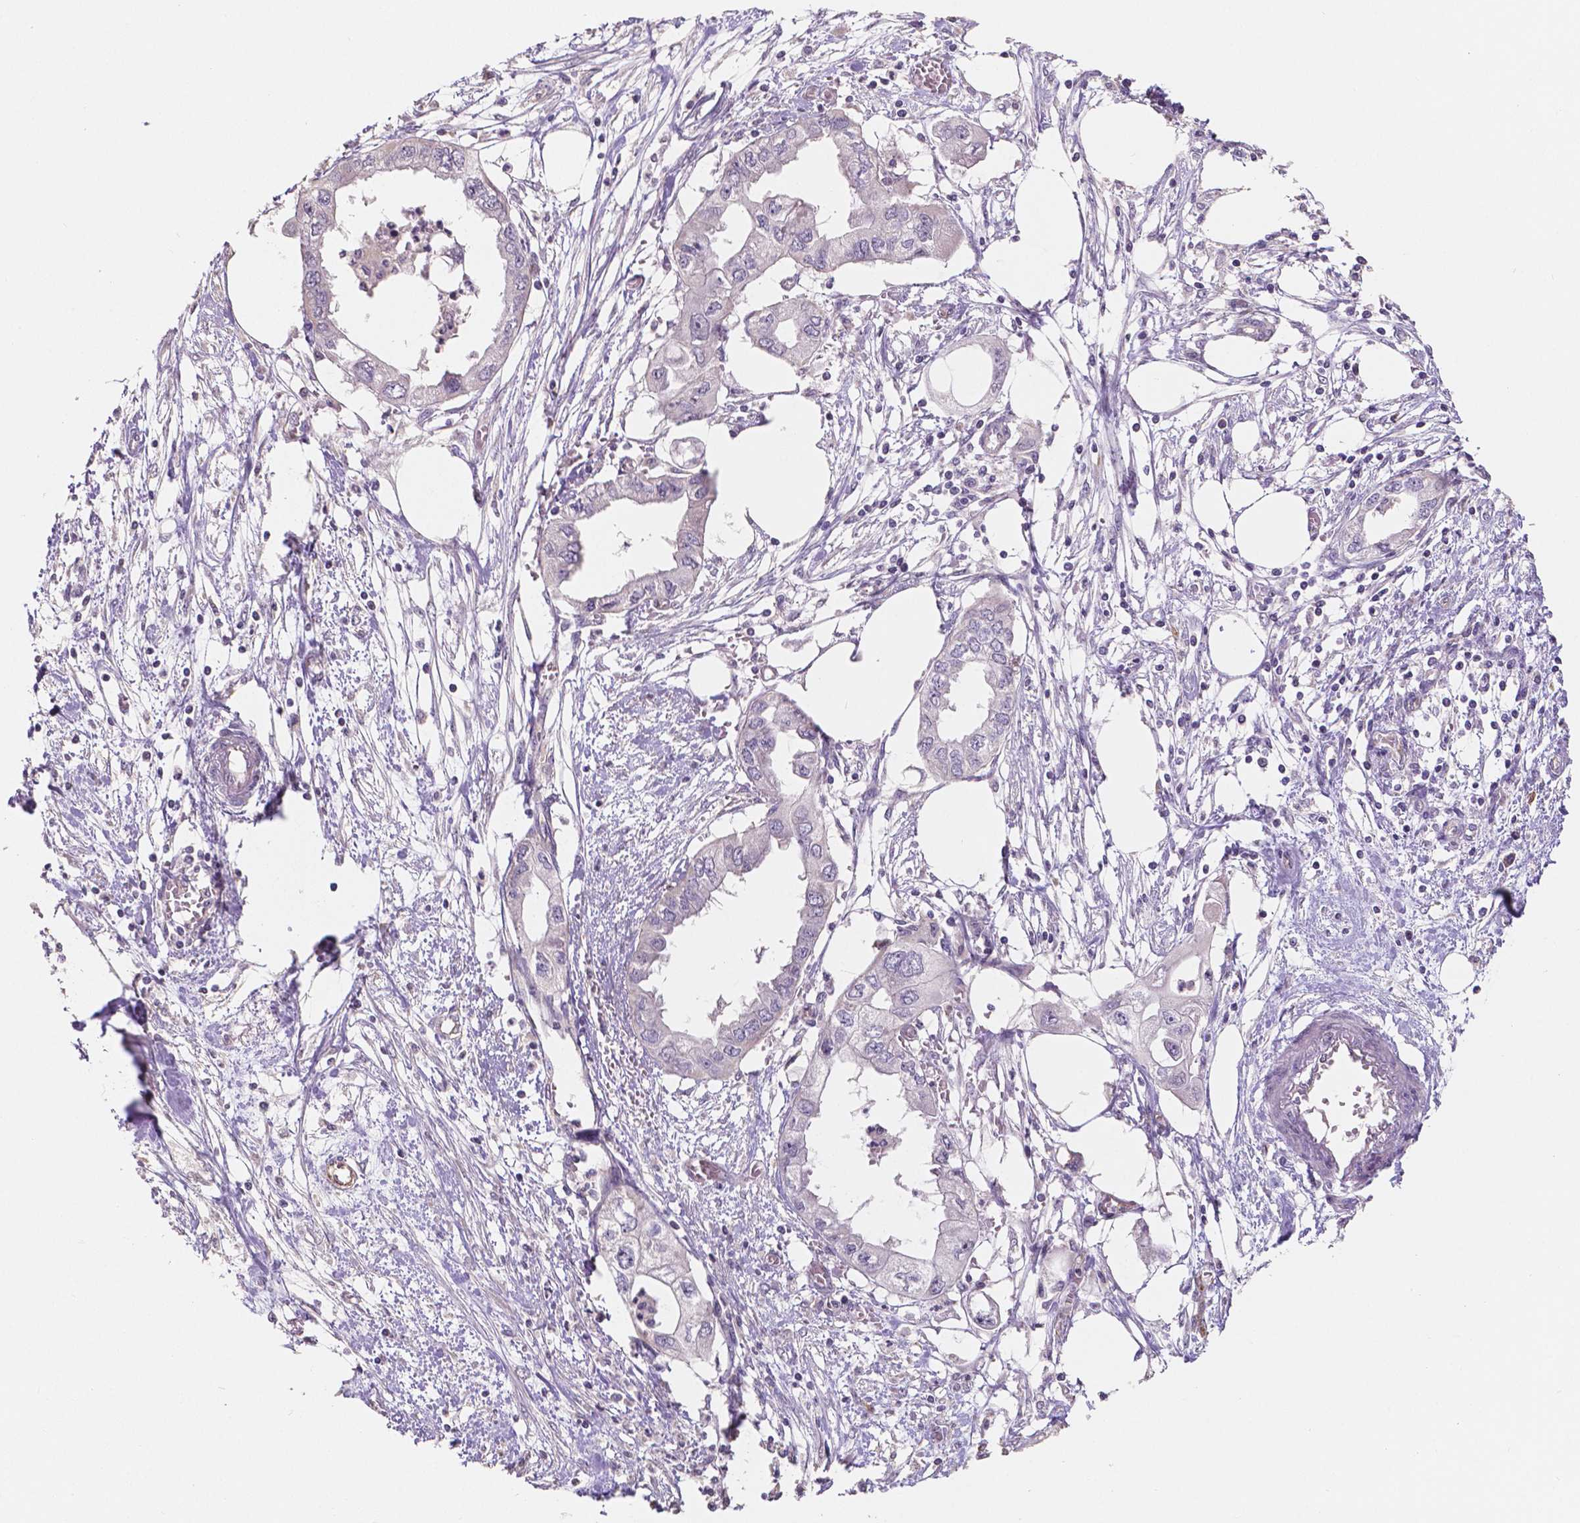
{"staining": {"intensity": "negative", "quantity": "none", "location": "none"}, "tissue": "endometrial cancer", "cell_type": "Tumor cells", "image_type": "cancer", "snomed": [{"axis": "morphology", "description": "Adenocarcinoma, NOS"}, {"axis": "morphology", "description": "Adenocarcinoma, metastatic, NOS"}, {"axis": "topography", "description": "Adipose tissue"}, {"axis": "topography", "description": "Endometrium"}], "caption": "Immunohistochemical staining of human endometrial metastatic adenocarcinoma exhibits no significant staining in tumor cells. The staining is performed using DAB (3,3'-diaminobenzidine) brown chromogen with nuclei counter-stained in using hematoxylin.", "gene": "ELAVL2", "patient": {"sex": "female", "age": 67}}